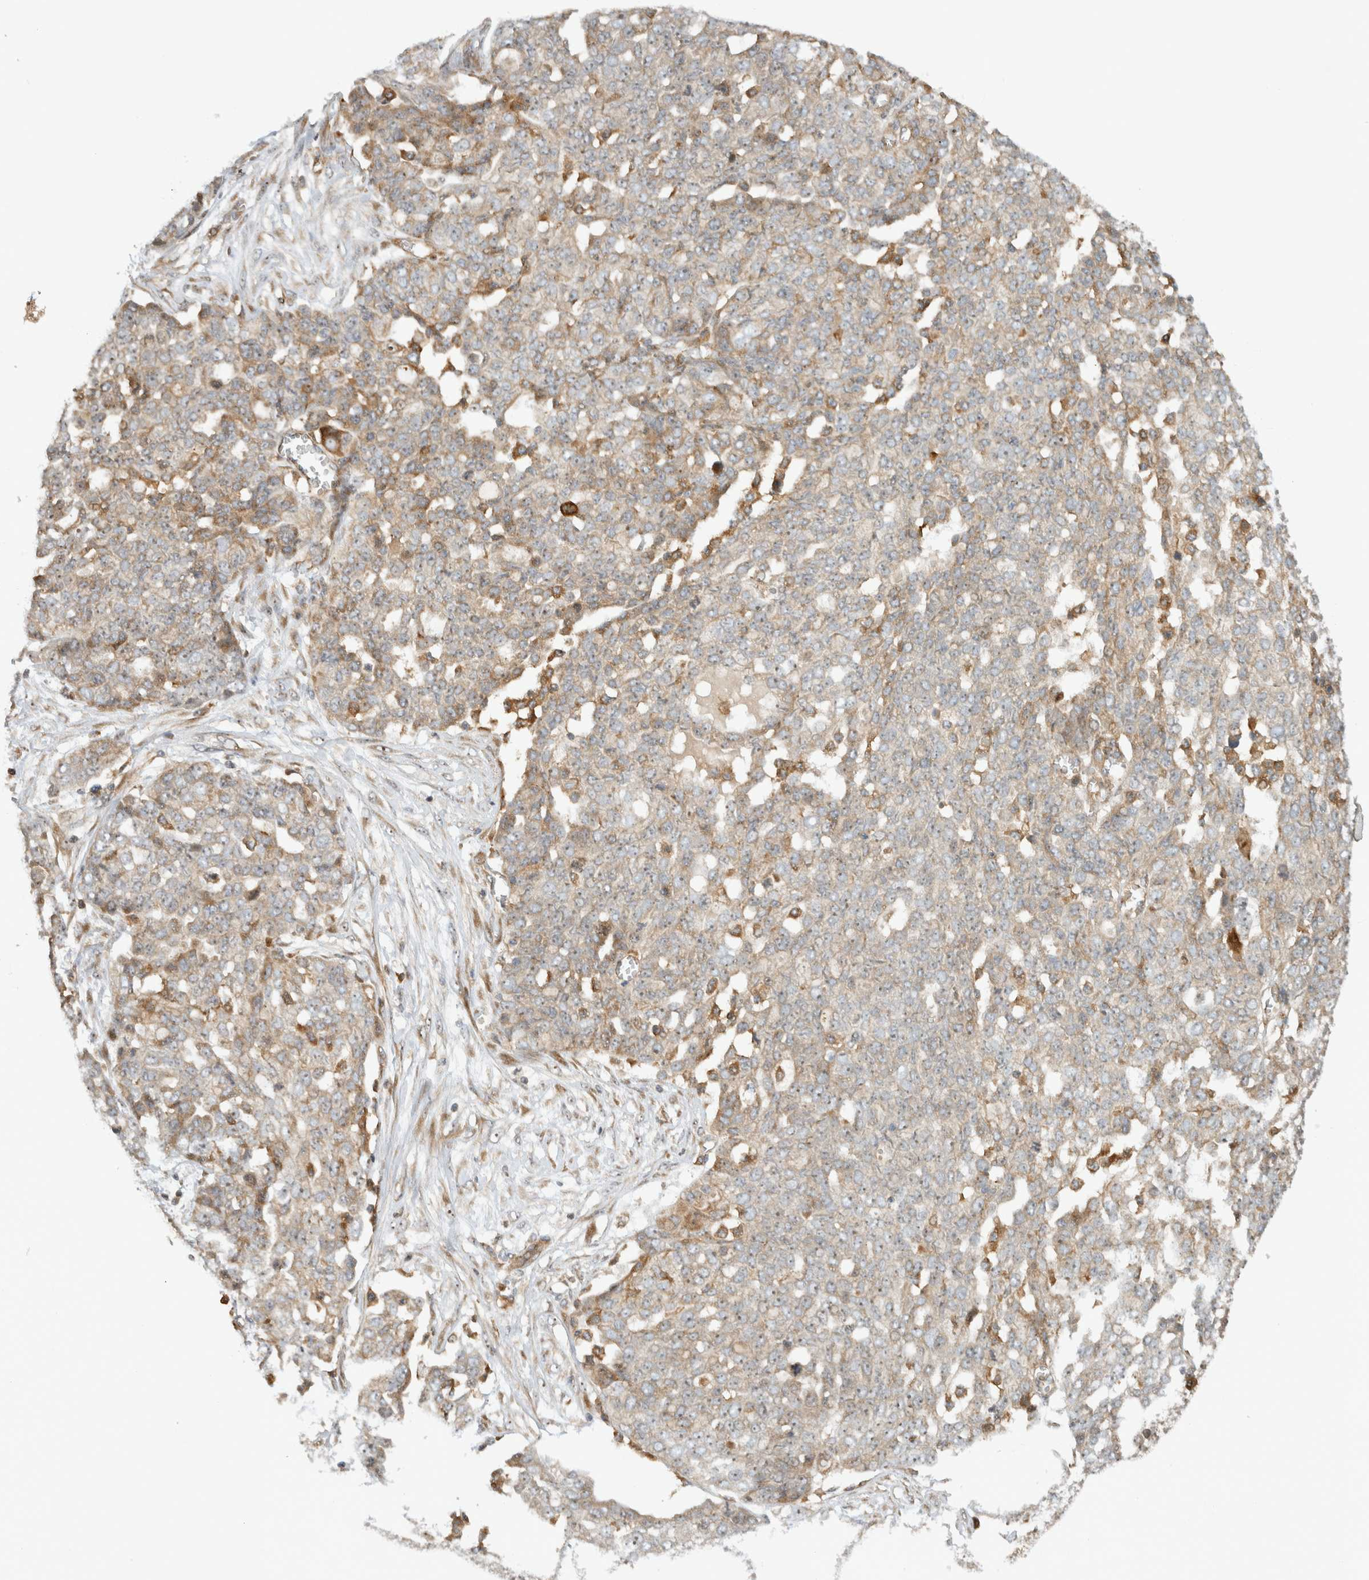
{"staining": {"intensity": "weak", "quantity": ">75%", "location": "cytoplasmic/membranous"}, "tissue": "ovarian cancer", "cell_type": "Tumor cells", "image_type": "cancer", "snomed": [{"axis": "morphology", "description": "Cystadenocarcinoma, serous, NOS"}, {"axis": "topography", "description": "Soft tissue"}, {"axis": "topography", "description": "Ovary"}], "caption": "An image showing weak cytoplasmic/membranous positivity in about >75% of tumor cells in ovarian serous cystadenocarcinoma, as visualized by brown immunohistochemical staining.", "gene": "WASF2", "patient": {"sex": "female", "age": 57}}